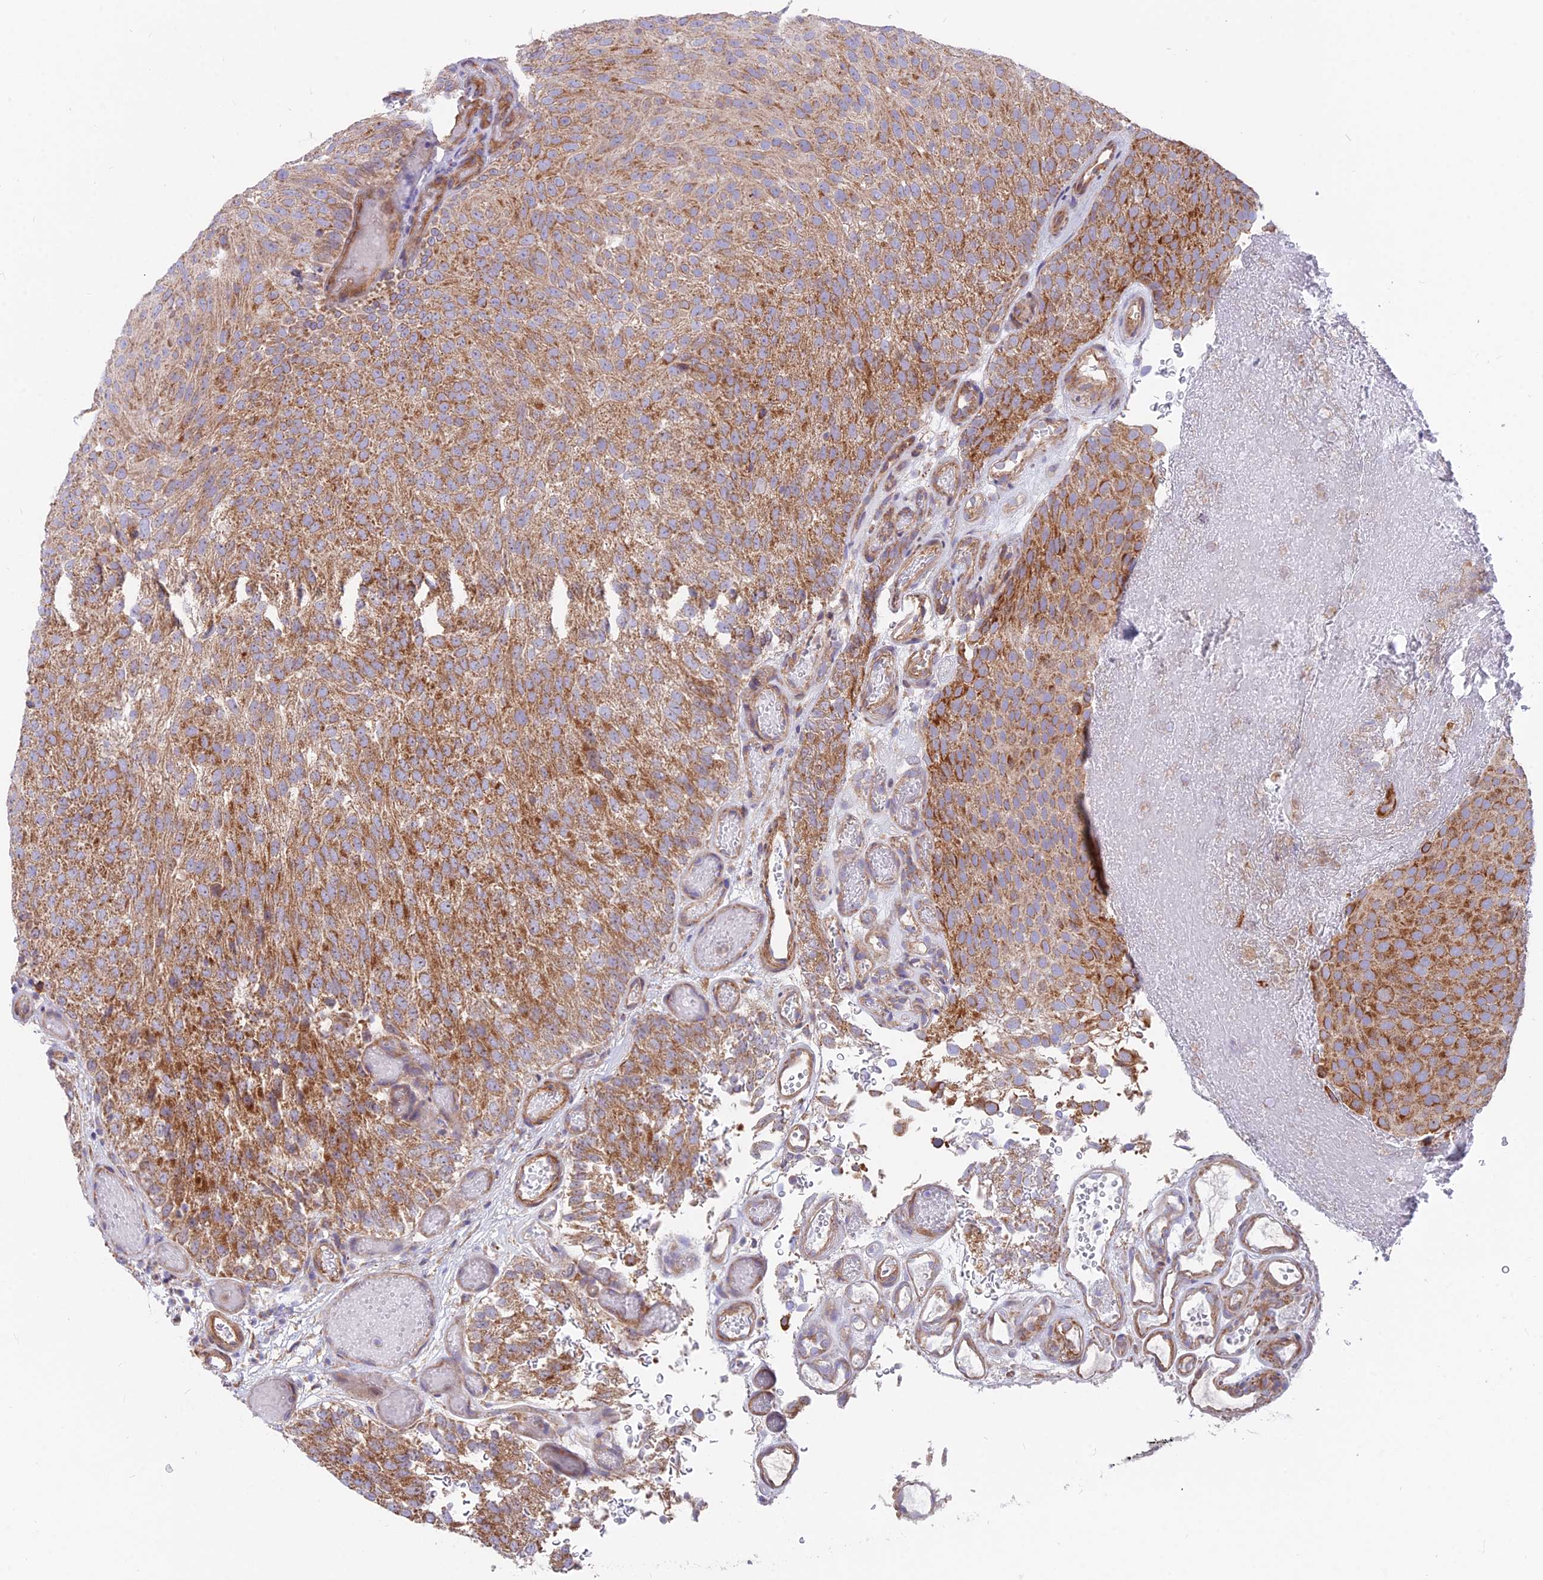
{"staining": {"intensity": "moderate", "quantity": ">75%", "location": "cytoplasmic/membranous"}, "tissue": "urothelial cancer", "cell_type": "Tumor cells", "image_type": "cancer", "snomed": [{"axis": "morphology", "description": "Urothelial carcinoma, Low grade"}, {"axis": "topography", "description": "Urinary bladder"}], "caption": "This histopathology image demonstrates immunohistochemistry staining of human urothelial carcinoma (low-grade), with medium moderate cytoplasmic/membranous staining in approximately >75% of tumor cells.", "gene": "TBC1D20", "patient": {"sex": "male", "age": 78}}